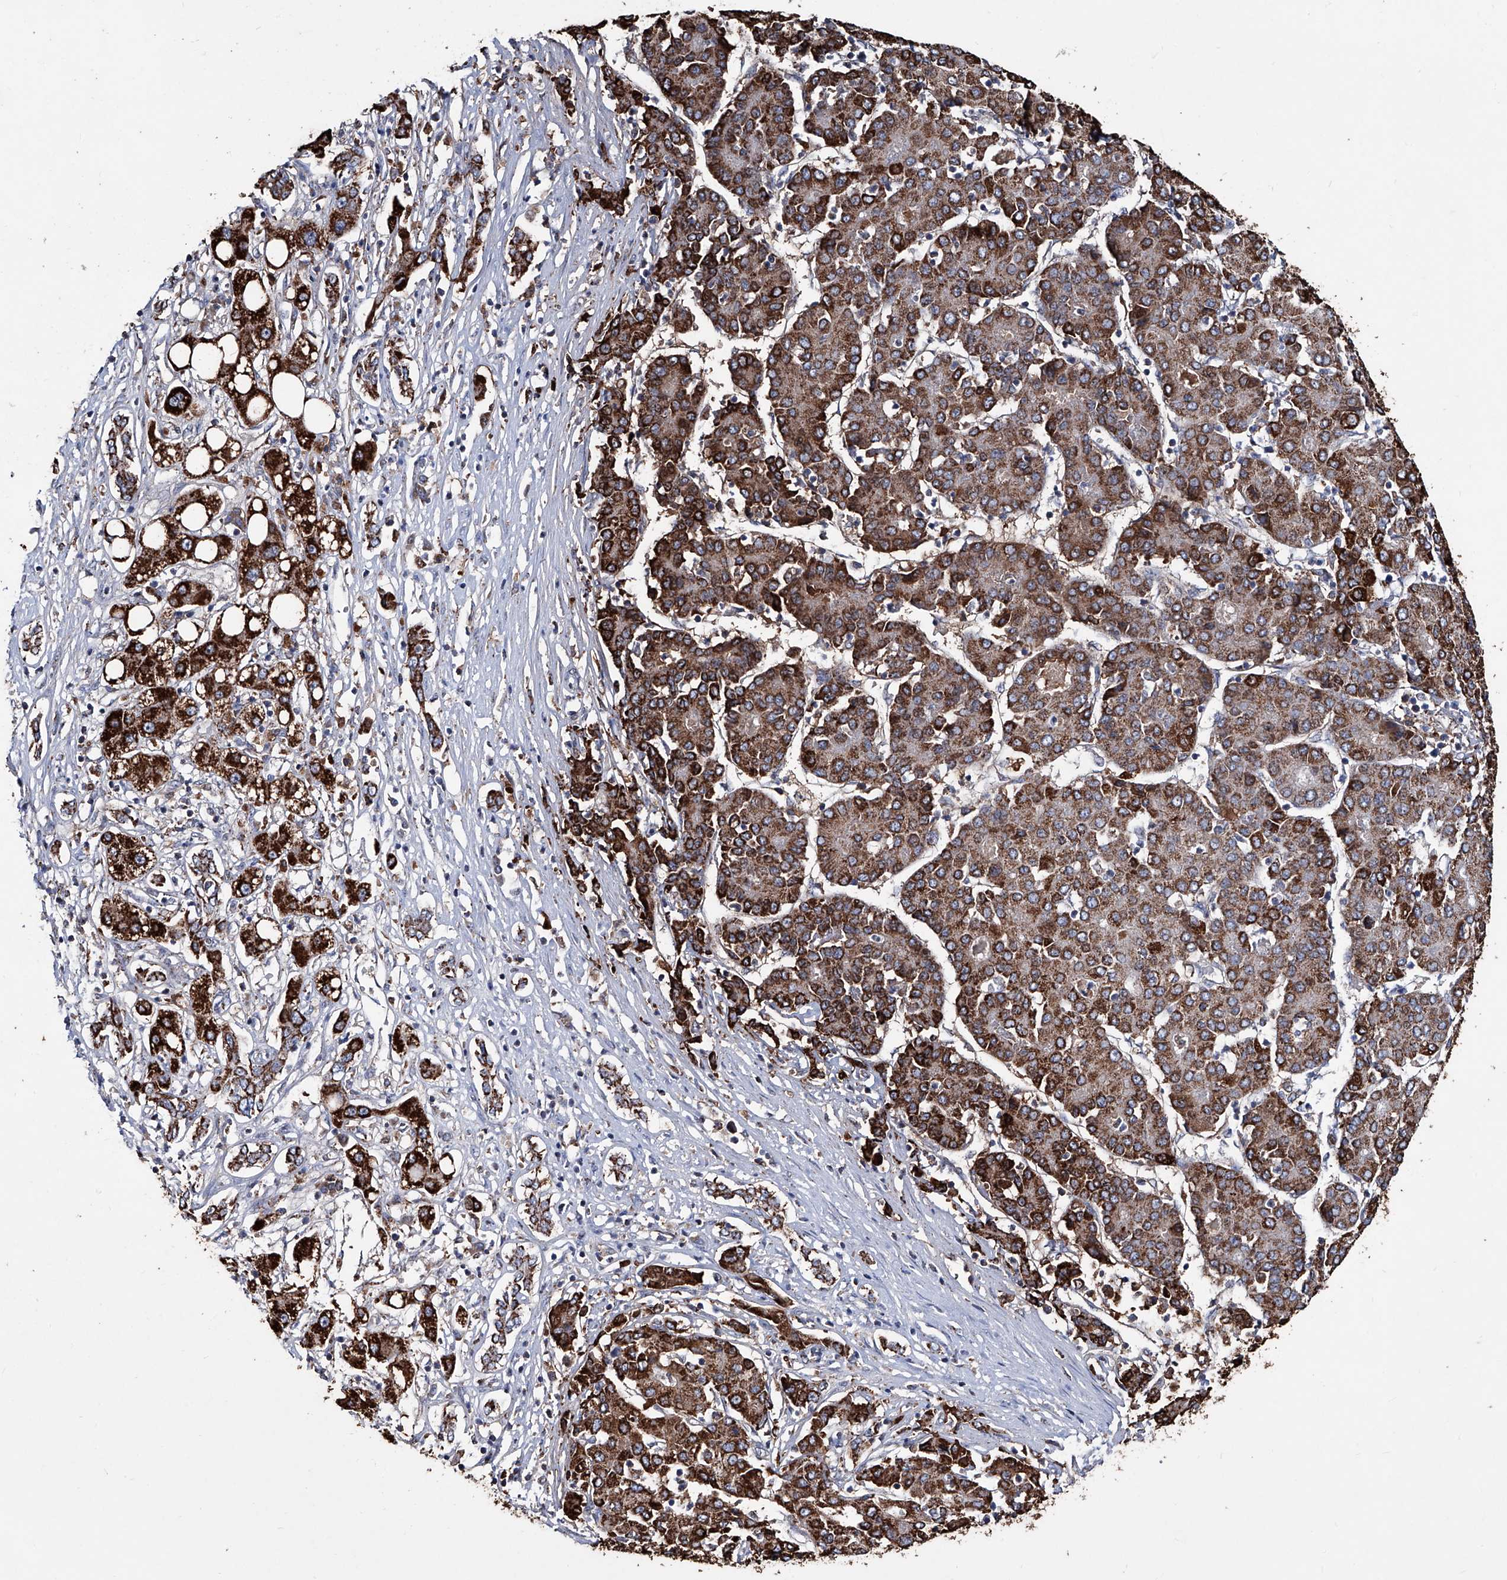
{"staining": {"intensity": "strong", "quantity": ">75%", "location": "cytoplasmic/membranous"}, "tissue": "liver cancer", "cell_type": "Tumor cells", "image_type": "cancer", "snomed": [{"axis": "morphology", "description": "Carcinoma, Hepatocellular, NOS"}, {"axis": "topography", "description": "Liver"}], "caption": "IHC image of human liver hepatocellular carcinoma stained for a protein (brown), which demonstrates high levels of strong cytoplasmic/membranous expression in about >75% of tumor cells.", "gene": "NHS", "patient": {"sex": "male", "age": 65}}